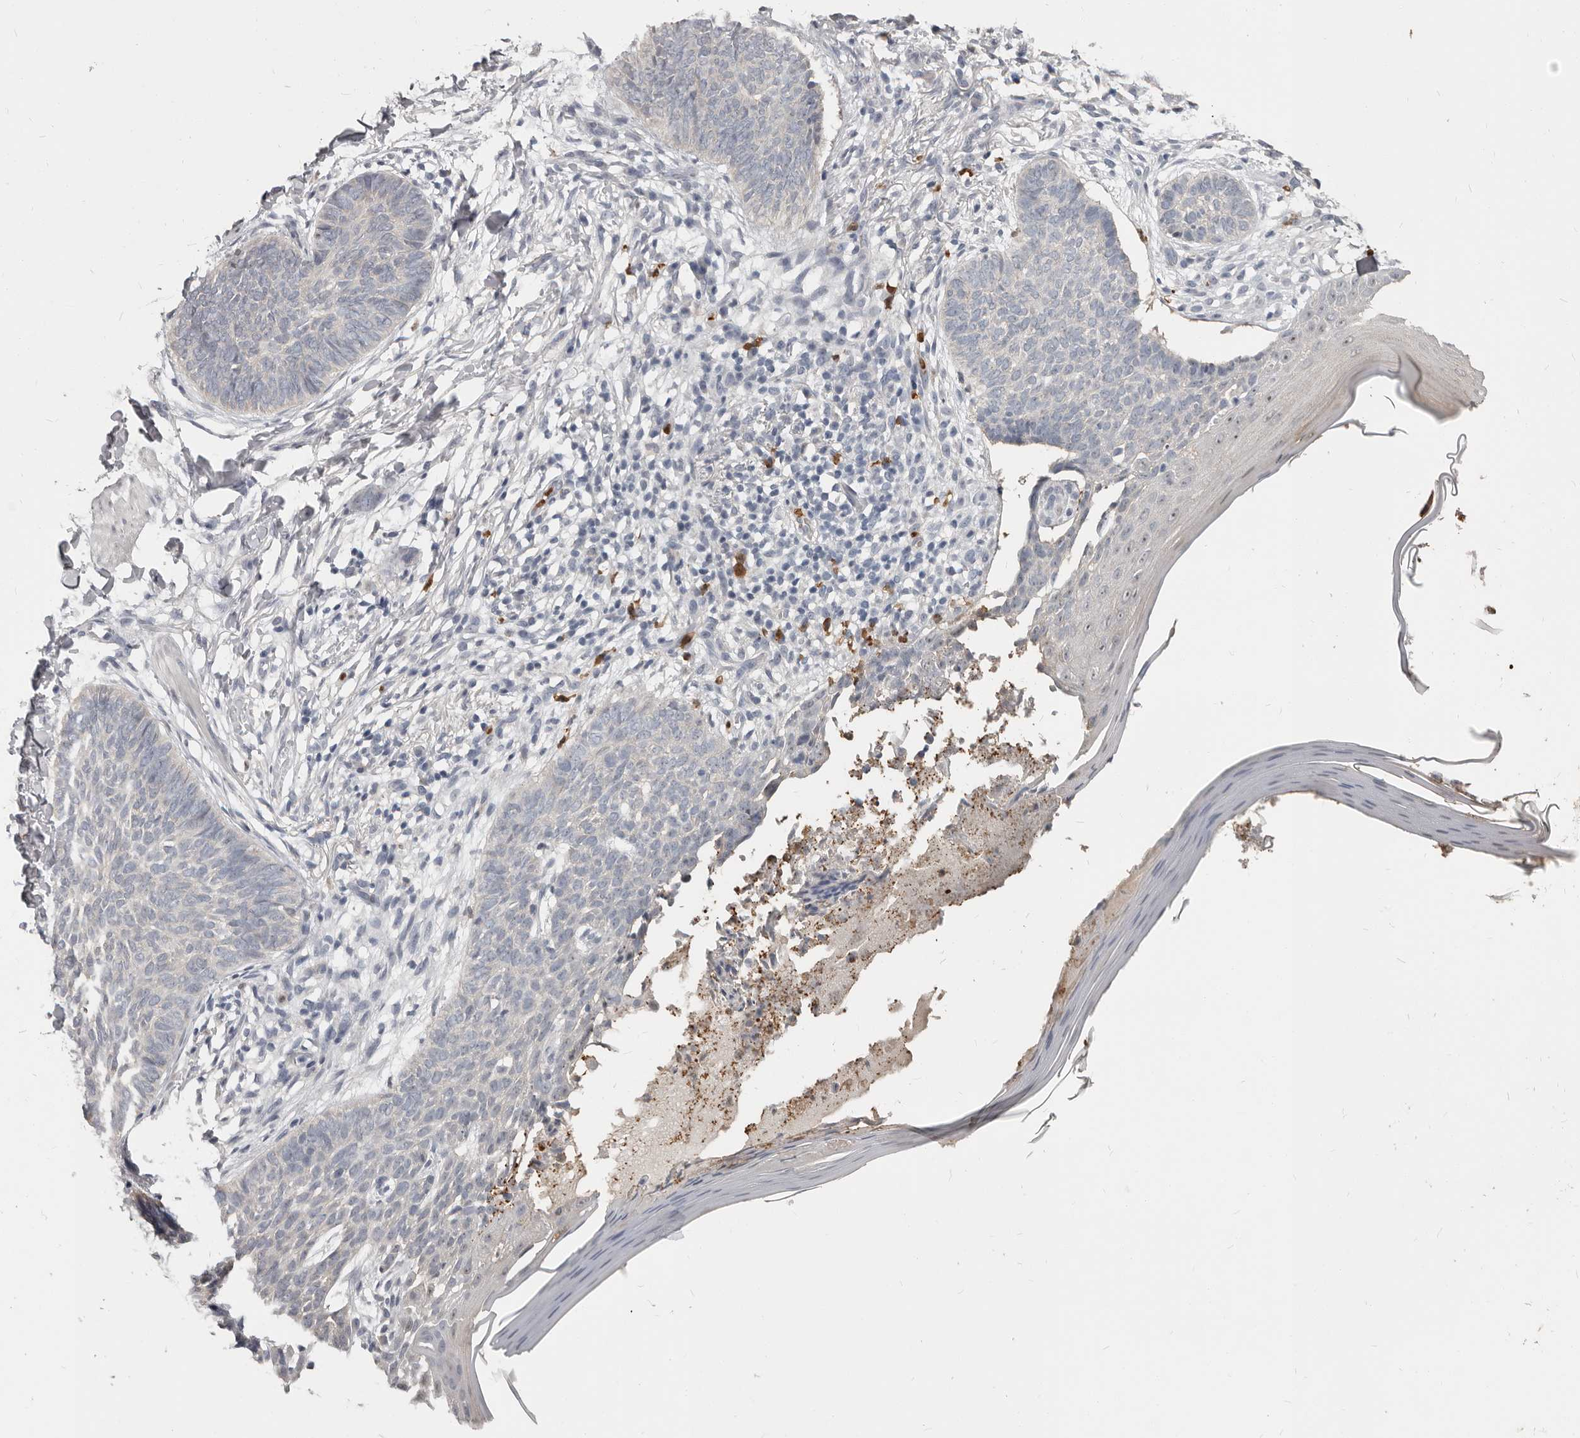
{"staining": {"intensity": "negative", "quantity": "none", "location": "none"}, "tissue": "skin cancer", "cell_type": "Tumor cells", "image_type": "cancer", "snomed": [{"axis": "morphology", "description": "Normal tissue, NOS"}, {"axis": "morphology", "description": "Basal cell carcinoma"}, {"axis": "topography", "description": "Skin"}], "caption": "Immunohistochemical staining of human skin basal cell carcinoma demonstrates no significant expression in tumor cells.", "gene": "GPR157", "patient": {"sex": "male", "age": 50}}